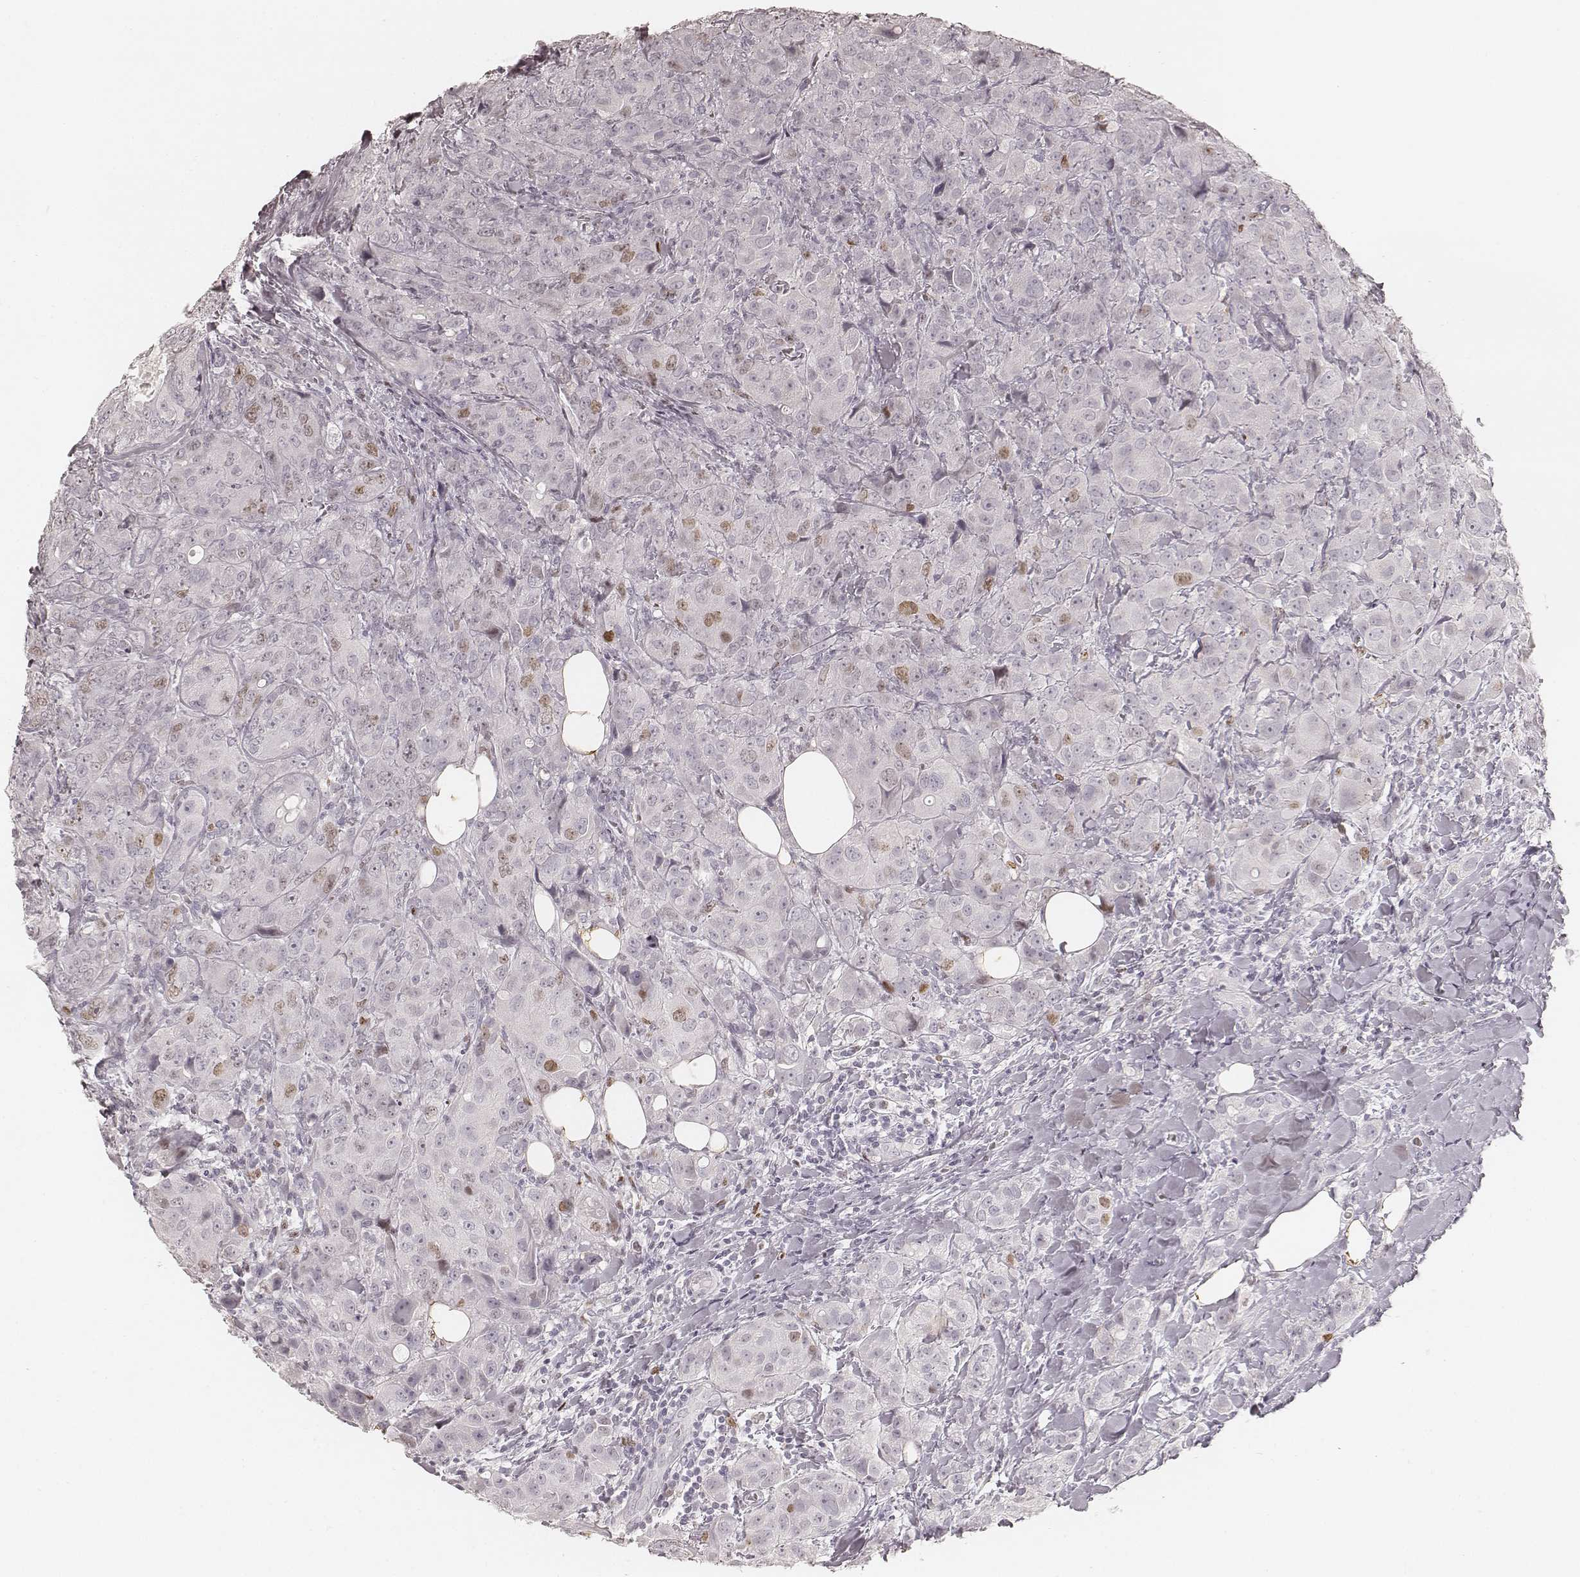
{"staining": {"intensity": "negative", "quantity": "none", "location": "none"}, "tissue": "breast cancer", "cell_type": "Tumor cells", "image_type": "cancer", "snomed": [{"axis": "morphology", "description": "Duct carcinoma"}, {"axis": "topography", "description": "Breast"}], "caption": "An immunohistochemistry (IHC) histopathology image of breast infiltrating ductal carcinoma is shown. There is no staining in tumor cells of breast infiltrating ductal carcinoma. (Immunohistochemistry, brightfield microscopy, high magnification).", "gene": "TEX37", "patient": {"sex": "female", "age": 43}}